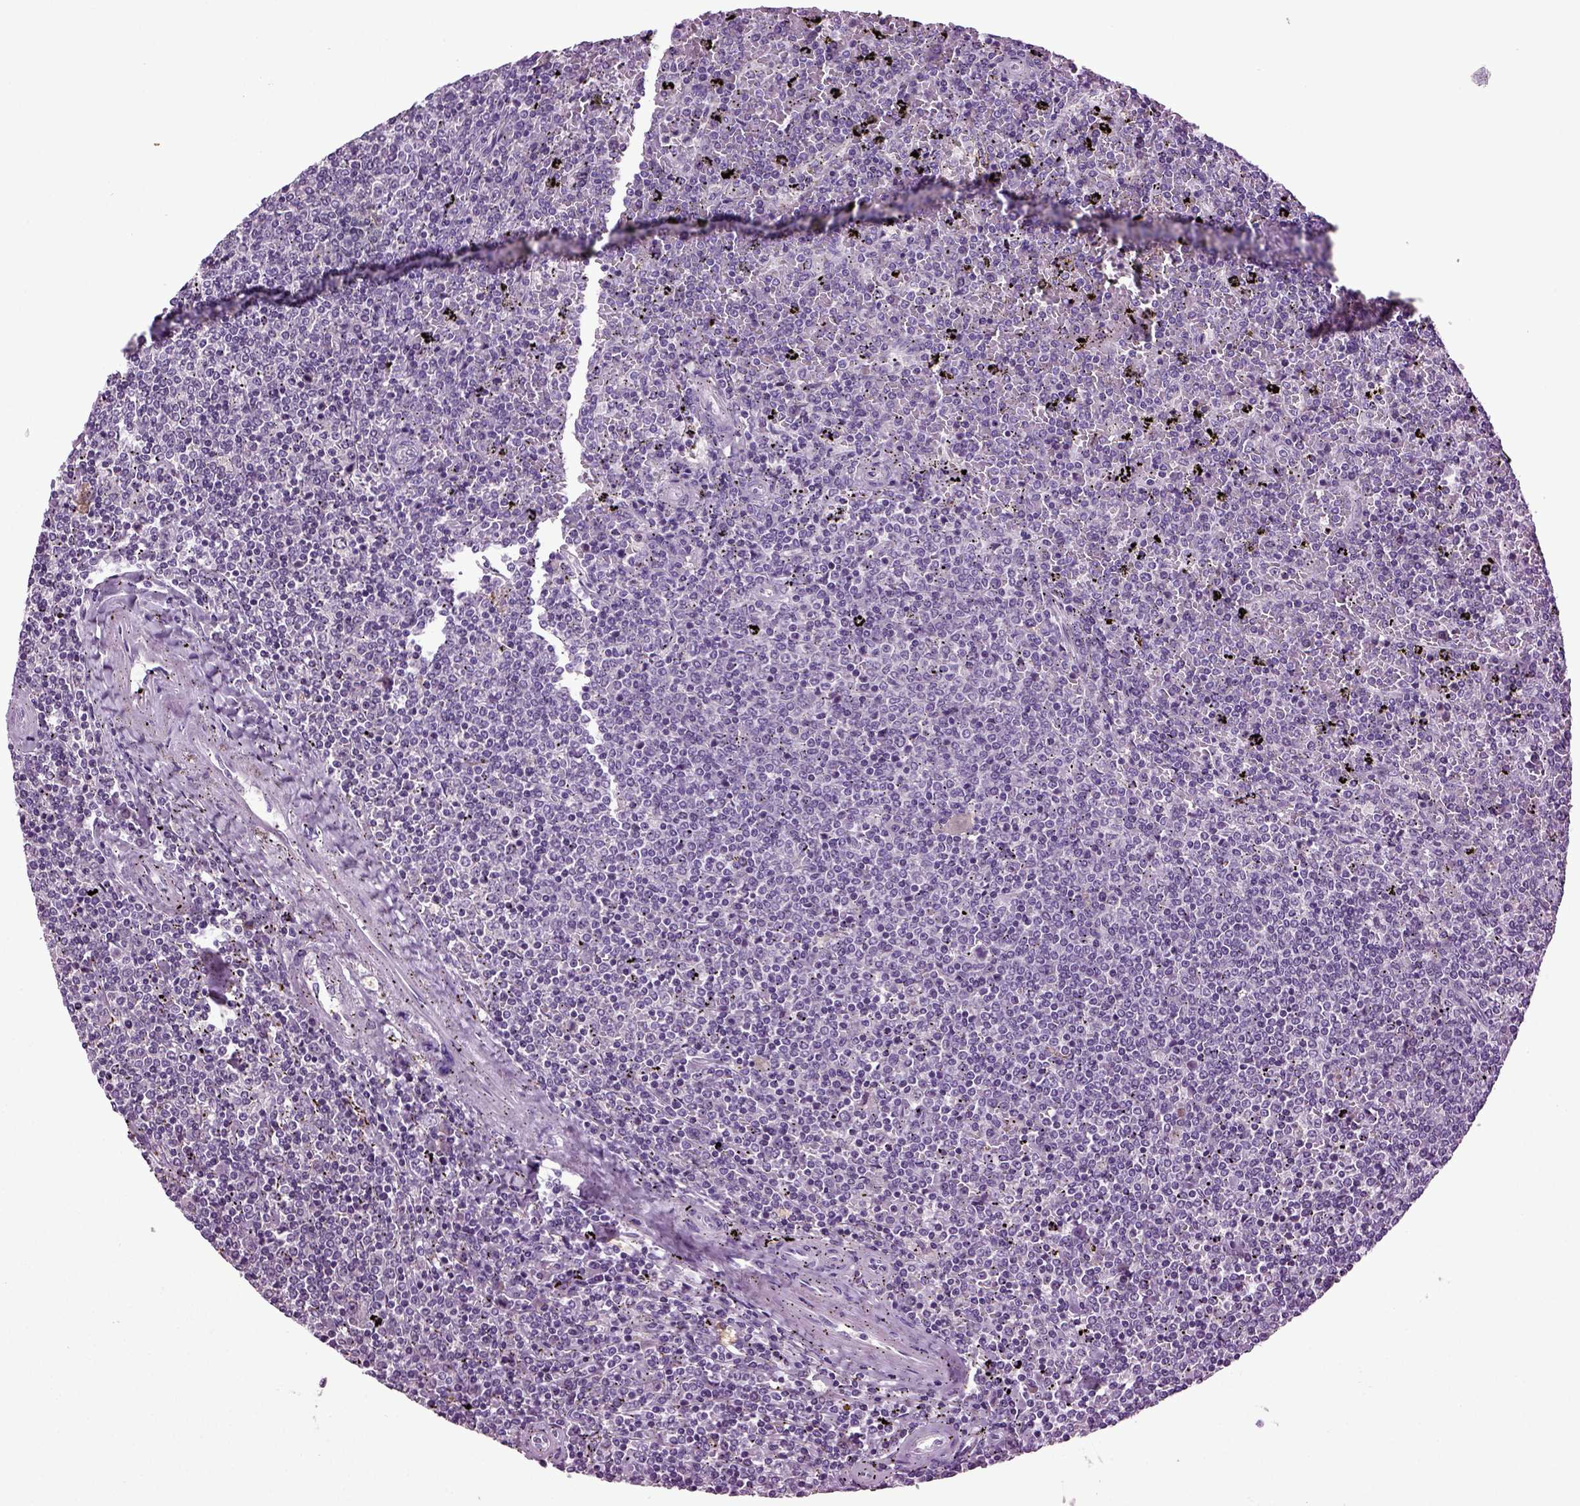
{"staining": {"intensity": "negative", "quantity": "none", "location": "none"}, "tissue": "lymphoma", "cell_type": "Tumor cells", "image_type": "cancer", "snomed": [{"axis": "morphology", "description": "Malignant lymphoma, non-Hodgkin's type, Low grade"}, {"axis": "topography", "description": "Spleen"}], "caption": "A high-resolution photomicrograph shows IHC staining of low-grade malignant lymphoma, non-Hodgkin's type, which displays no significant expression in tumor cells.", "gene": "PLCH2", "patient": {"sex": "female", "age": 77}}